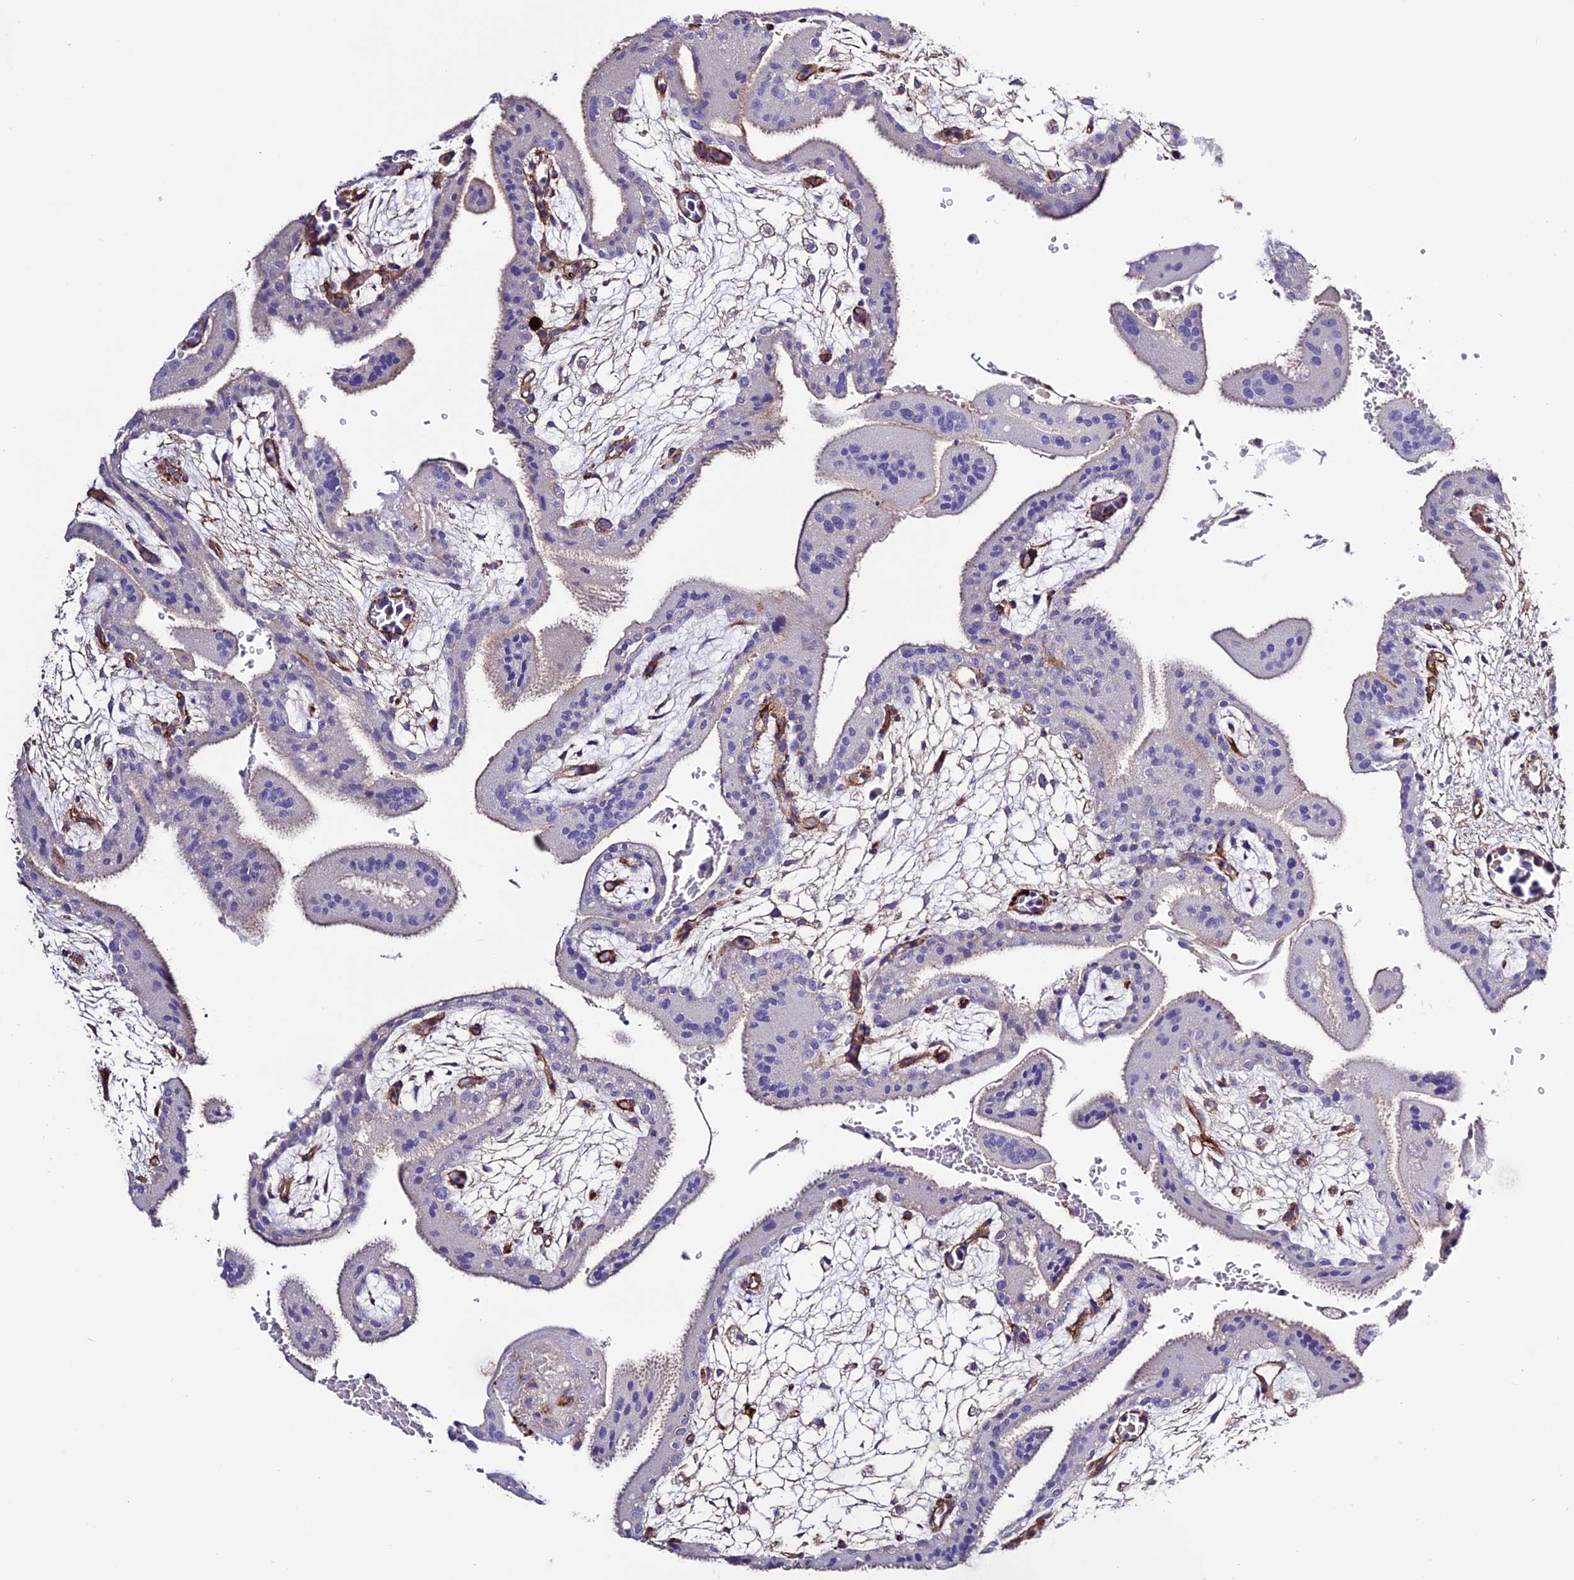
{"staining": {"intensity": "moderate", "quantity": ">75%", "location": "cytoplasmic/membranous"}, "tissue": "placenta", "cell_type": "Decidual cells", "image_type": "normal", "snomed": [{"axis": "morphology", "description": "Normal tissue, NOS"}, {"axis": "topography", "description": "Placenta"}], "caption": "Placenta stained with DAB (3,3'-diaminobenzidine) immunohistochemistry (IHC) reveals medium levels of moderate cytoplasmic/membranous positivity in about >75% of decidual cells. (DAB IHC with brightfield microscopy, high magnification).", "gene": "REX1BD", "patient": {"sex": "female", "age": 35}}